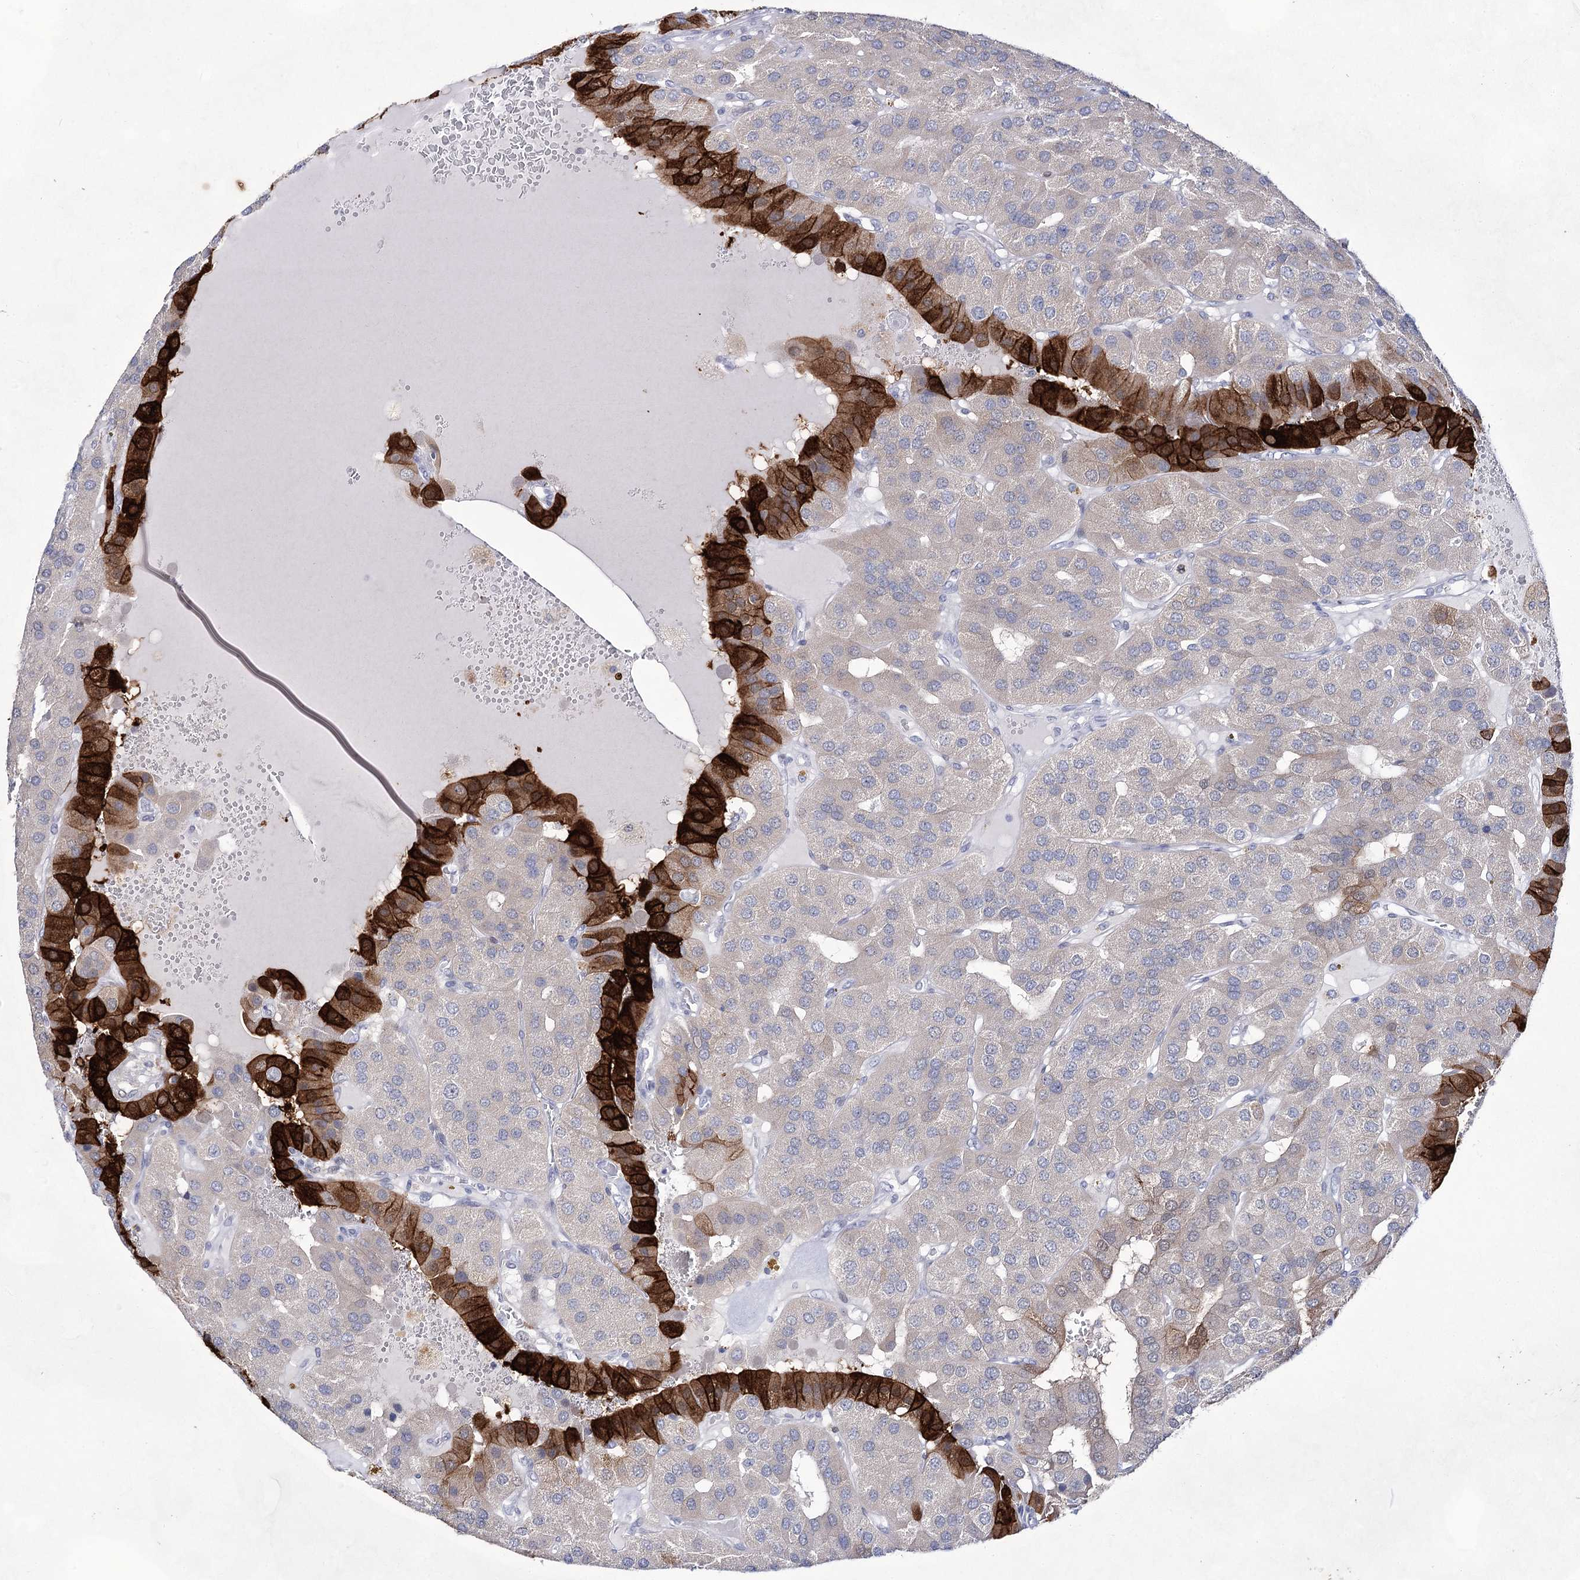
{"staining": {"intensity": "strong", "quantity": "<25%", "location": "cytoplasmic/membranous"}, "tissue": "parathyroid gland", "cell_type": "Glandular cells", "image_type": "normal", "snomed": [{"axis": "morphology", "description": "Normal tissue, NOS"}, {"axis": "morphology", "description": "Adenoma, NOS"}, {"axis": "topography", "description": "Parathyroid gland"}], "caption": "Protein expression analysis of benign human parathyroid gland reveals strong cytoplasmic/membranous positivity in about <25% of glandular cells.", "gene": "UGDH", "patient": {"sex": "female", "age": 86}}